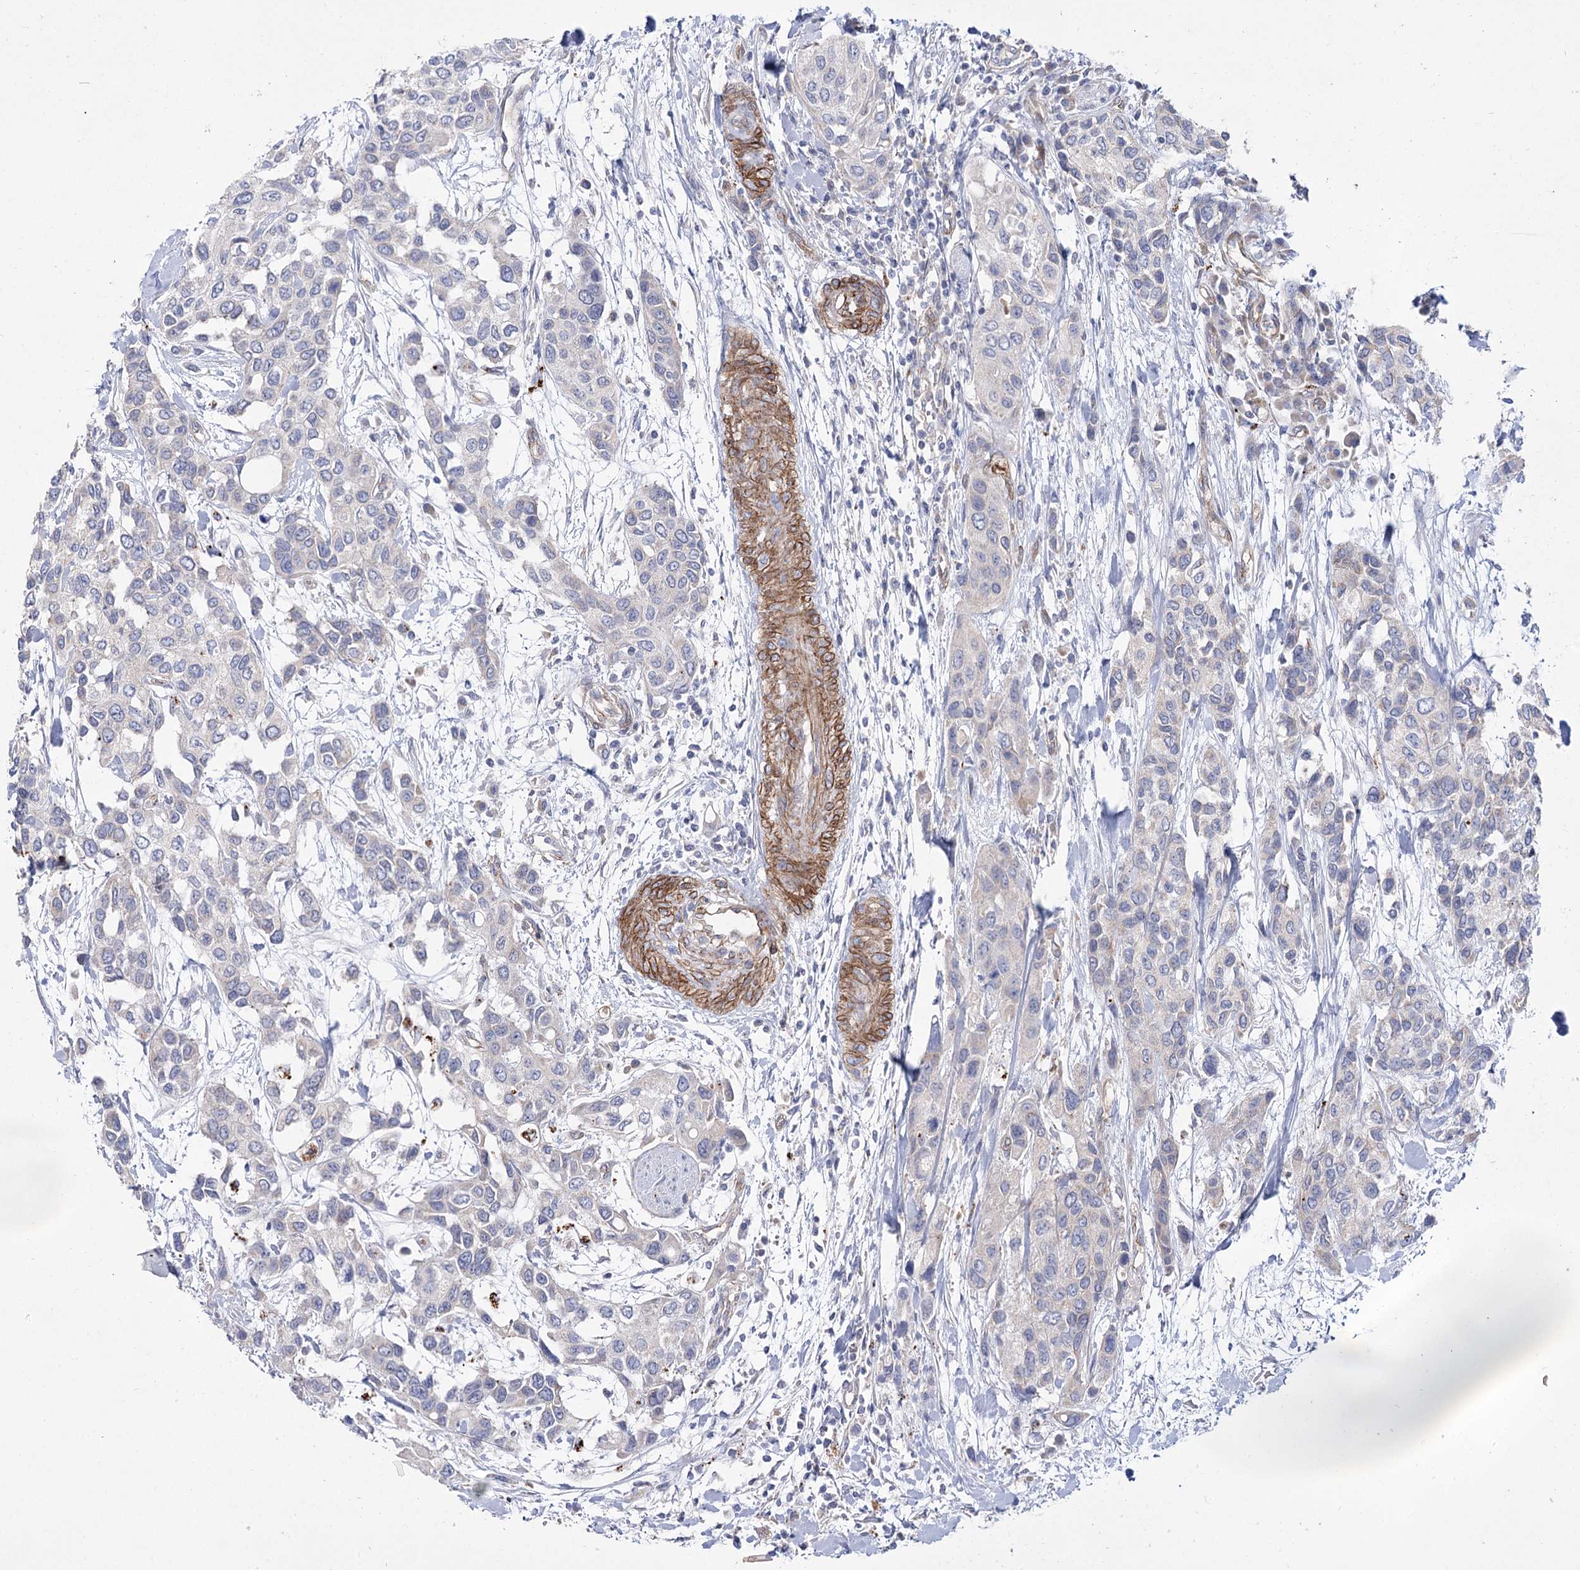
{"staining": {"intensity": "negative", "quantity": "none", "location": "none"}, "tissue": "urothelial cancer", "cell_type": "Tumor cells", "image_type": "cancer", "snomed": [{"axis": "morphology", "description": "Normal tissue, NOS"}, {"axis": "morphology", "description": "Urothelial carcinoma, High grade"}, {"axis": "topography", "description": "Vascular tissue"}, {"axis": "topography", "description": "Urinary bladder"}], "caption": "Immunohistochemistry (IHC) micrograph of neoplastic tissue: human urothelial cancer stained with DAB (3,3'-diaminobenzidine) demonstrates no significant protein expression in tumor cells.", "gene": "TMEM164", "patient": {"sex": "female", "age": 56}}